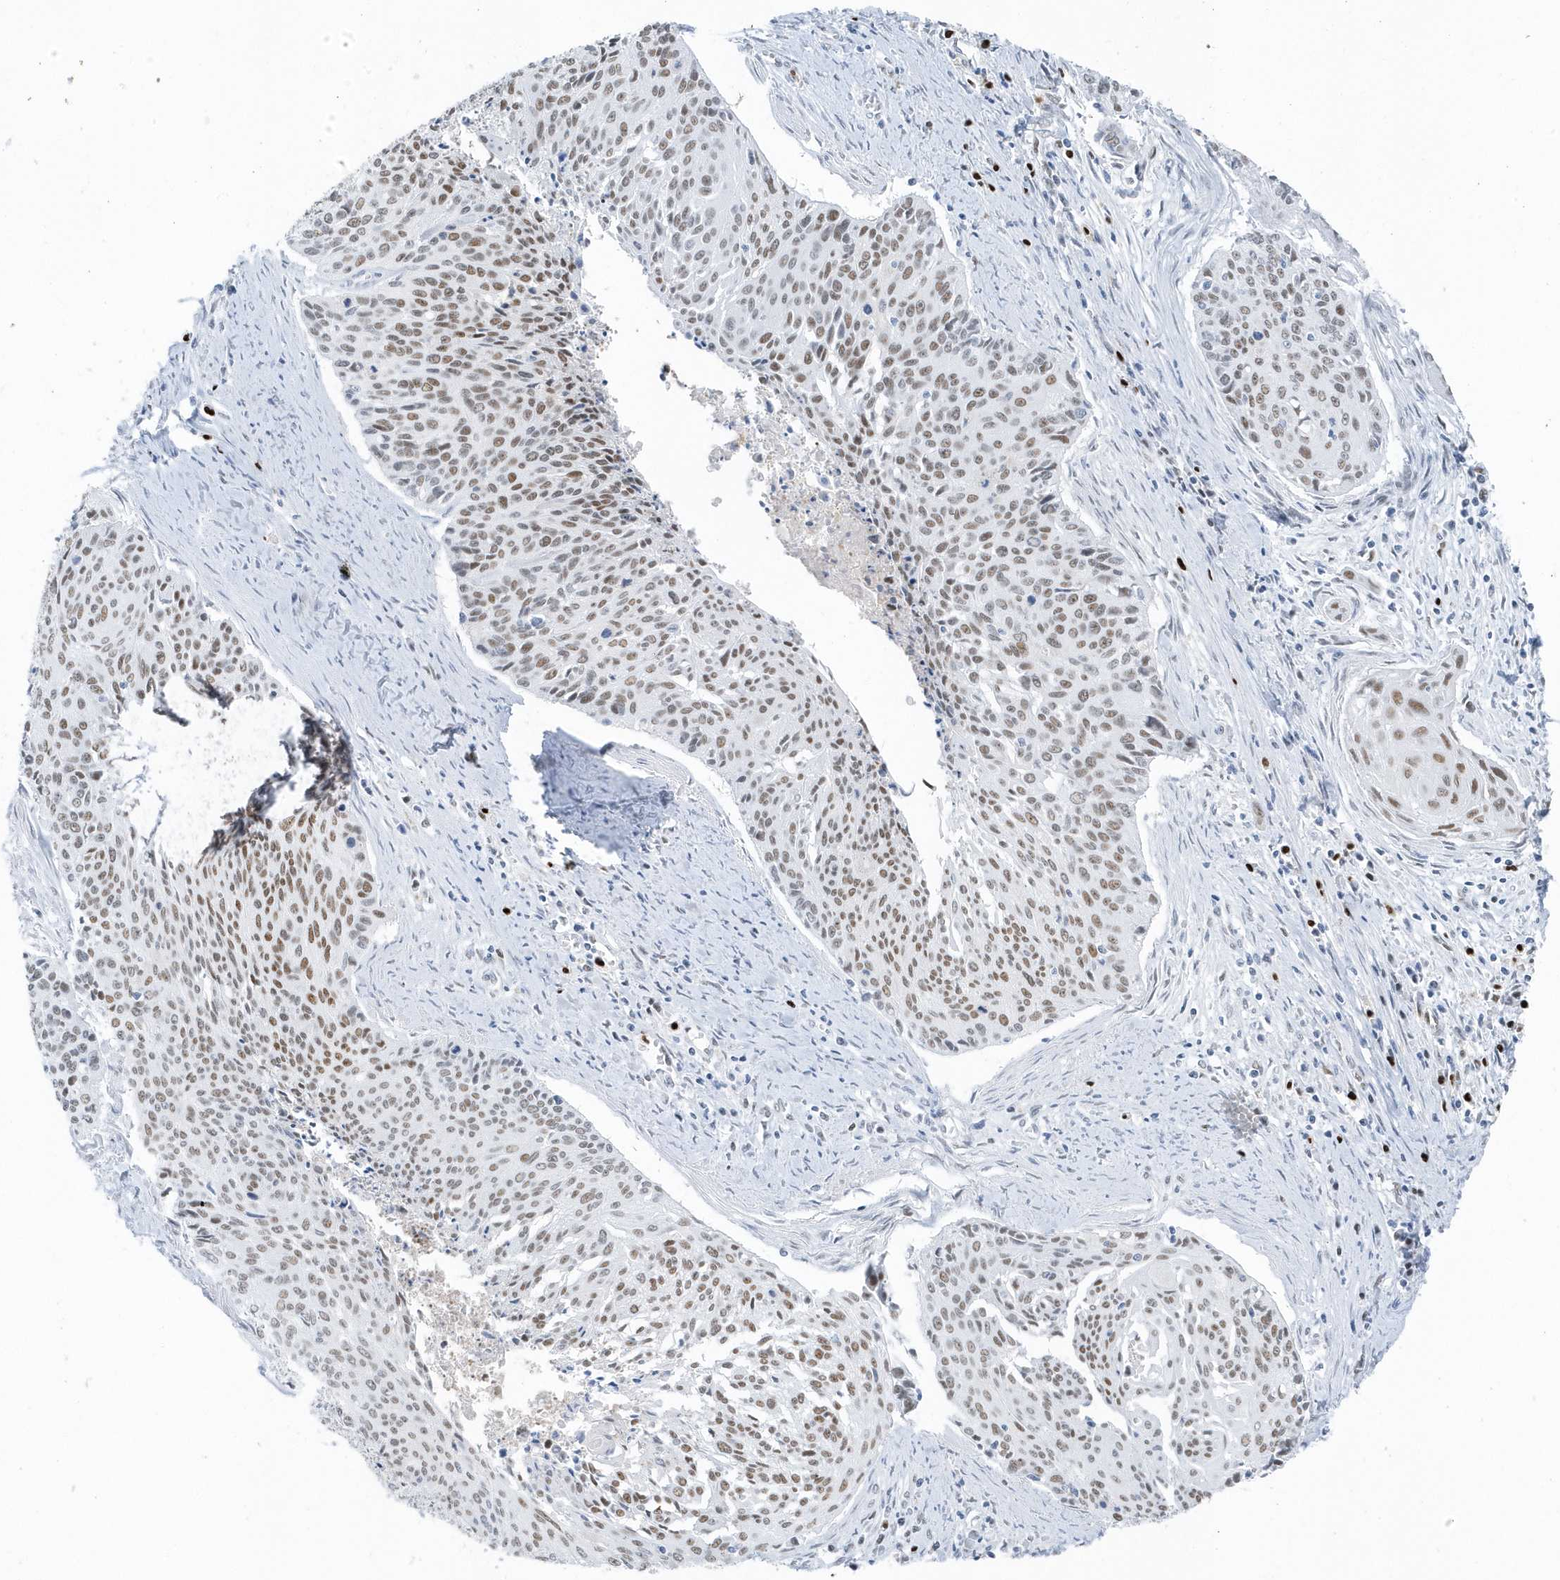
{"staining": {"intensity": "moderate", "quantity": "25%-75%", "location": "nuclear"}, "tissue": "cervical cancer", "cell_type": "Tumor cells", "image_type": "cancer", "snomed": [{"axis": "morphology", "description": "Squamous cell carcinoma, NOS"}, {"axis": "topography", "description": "Cervix"}], "caption": "A brown stain labels moderate nuclear staining of a protein in human cervical squamous cell carcinoma tumor cells. (DAB (3,3'-diaminobenzidine) = brown stain, brightfield microscopy at high magnification).", "gene": "SMIM34", "patient": {"sex": "female", "age": 55}}